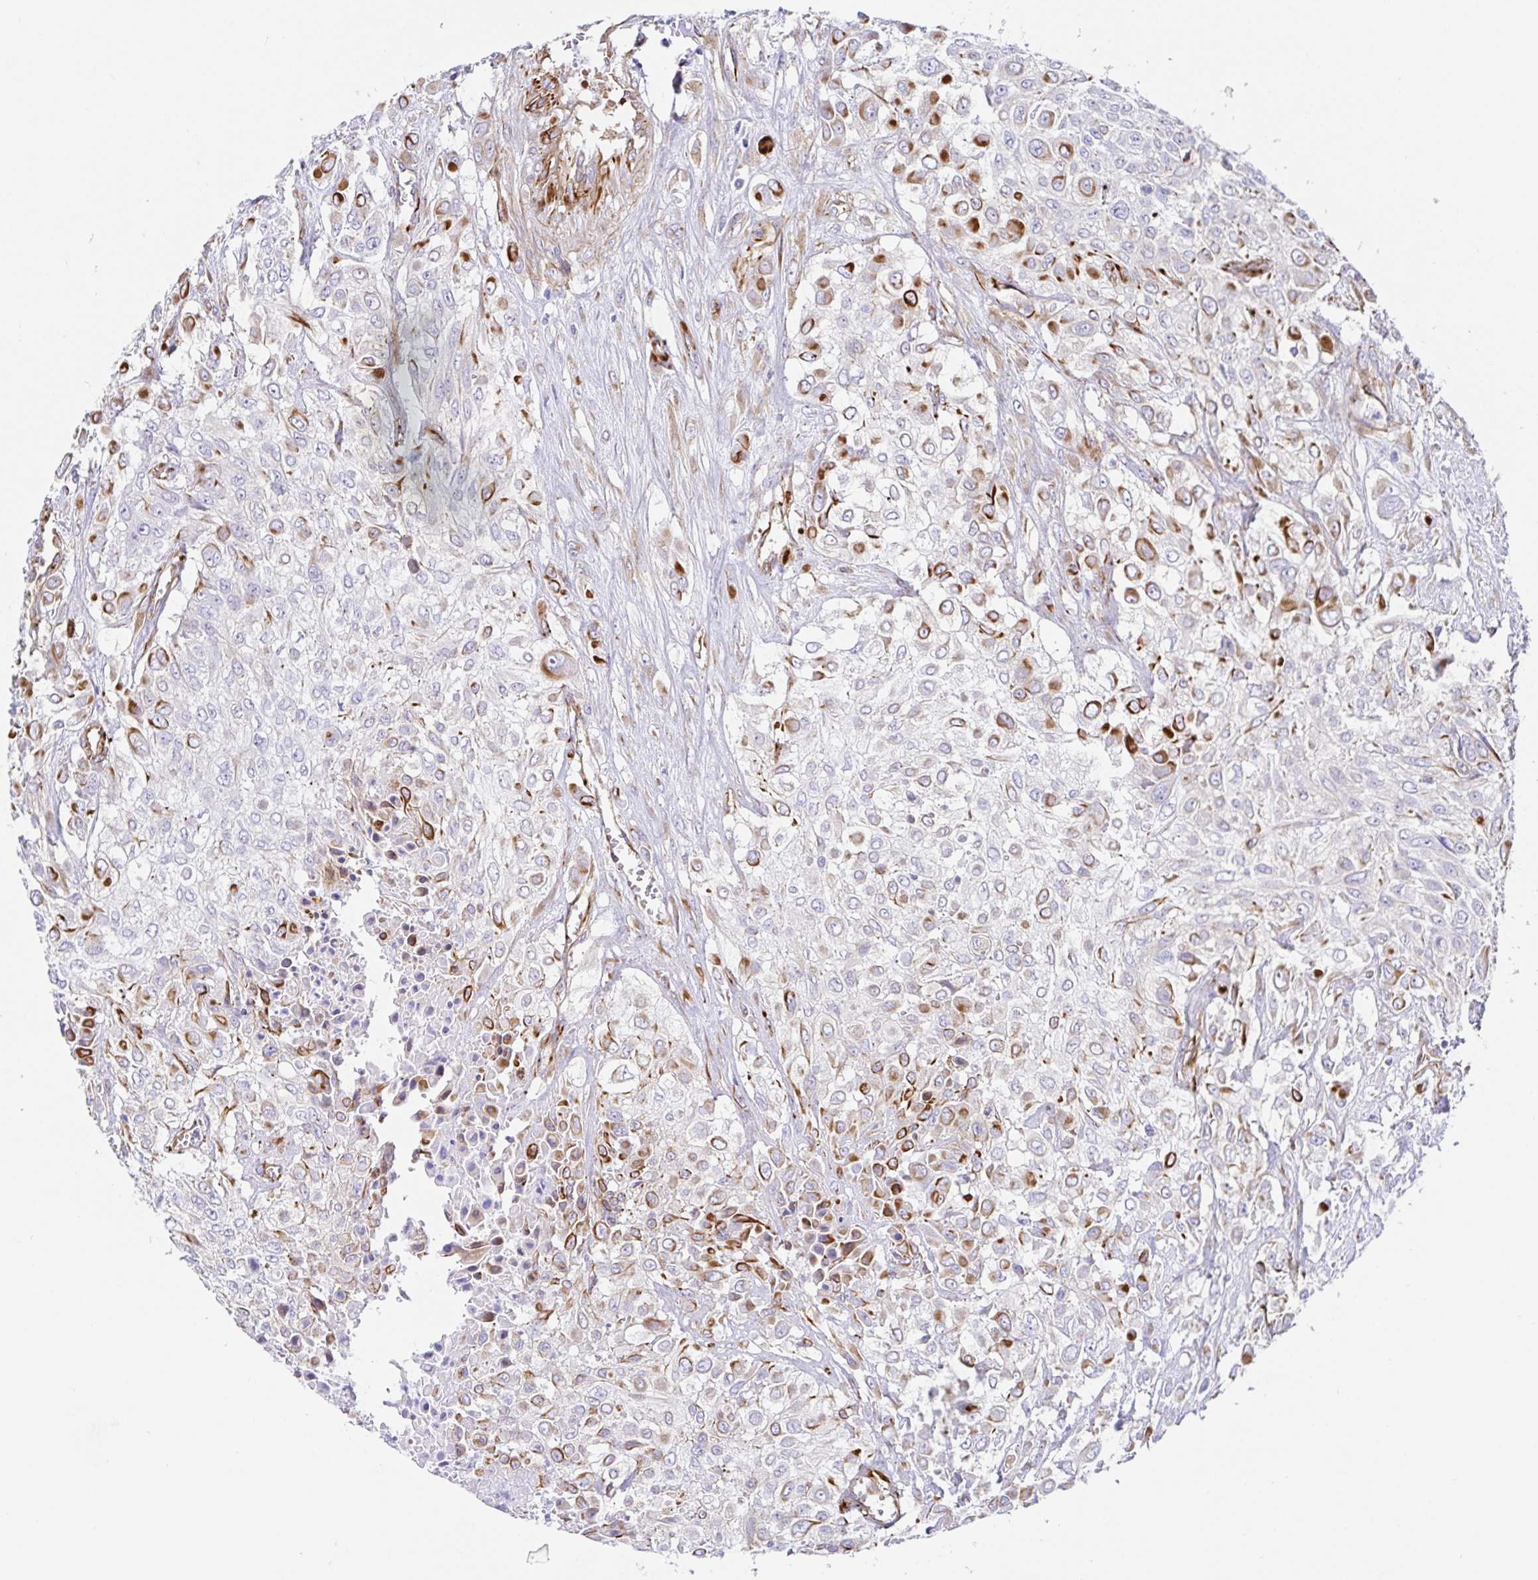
{"staining": {"intensity": "moderate", "quantity": "<25%", "location": "cytoplasmic/membranous"}, "tissue": "urothelial cancer", "cell_type": "Tumor cells", "image_type": "cancer", "snomed": [{"axis": "morphology", "description": "Urothelial carcinoma, High grade"}, {"axis": "topography", "description": "Urinary bladder"}], "caption": "Urothelial carcinoma (high-grade) stained with immunohistochemistry (IHC) exhibits moderate cytoplasmic/membranous expression in approximately <25% of tumor cells. The staining was performed using DAB (3,3'-diaminobenzidine), with brown indicating positive protein expression. Nuclei are stained blue with hematoxylin.", "gene": "DOCK1", "patient": {"sex": "male", "age": 57}}